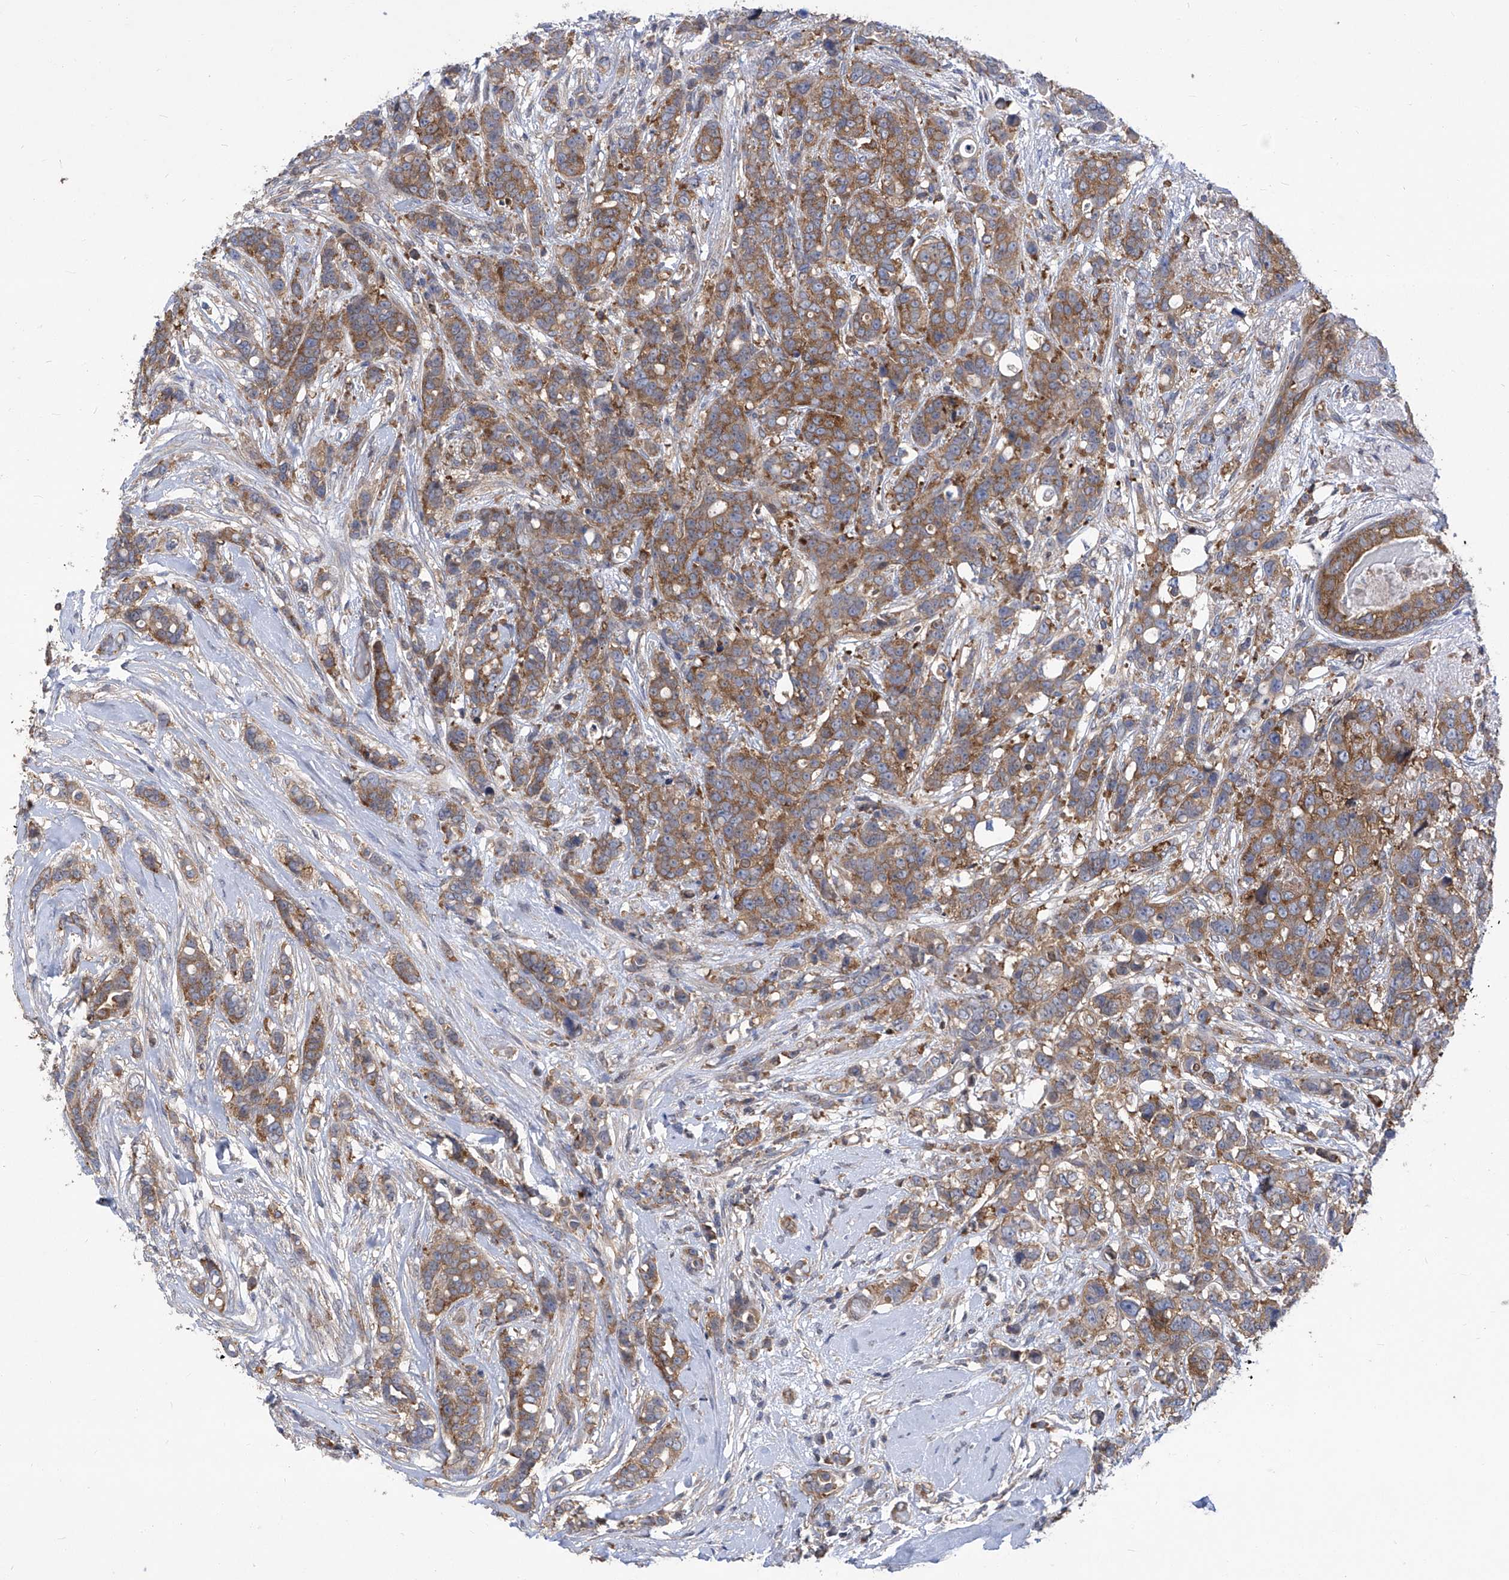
{"staining": {"intensity": "moderate", "quantity": ">75%", "location": "cytoplasmic/membranous"}, "tissue": "breast cancer", "cell_type": "Tumor cells", "image_type": "cancer", "snomed": [{"axis": "morphology", "description": "Lobular carcinoma"}, {"axis": "topography", "description": "Breast"}], "caption": "Immunohistochemistry staining of breast cancer, which reveals medium levels of moderate cytoplasmic/membranous expression in about >75% of tumor cells indicating moderate cytoplasmic/membranous protein staining. The staining was performed using DAB (brown) for protein detection and nuclei were counterstained in hematoxylin (blue).", "gene": "EIF3M", "patient": {"sex": "female", "age": 51}}